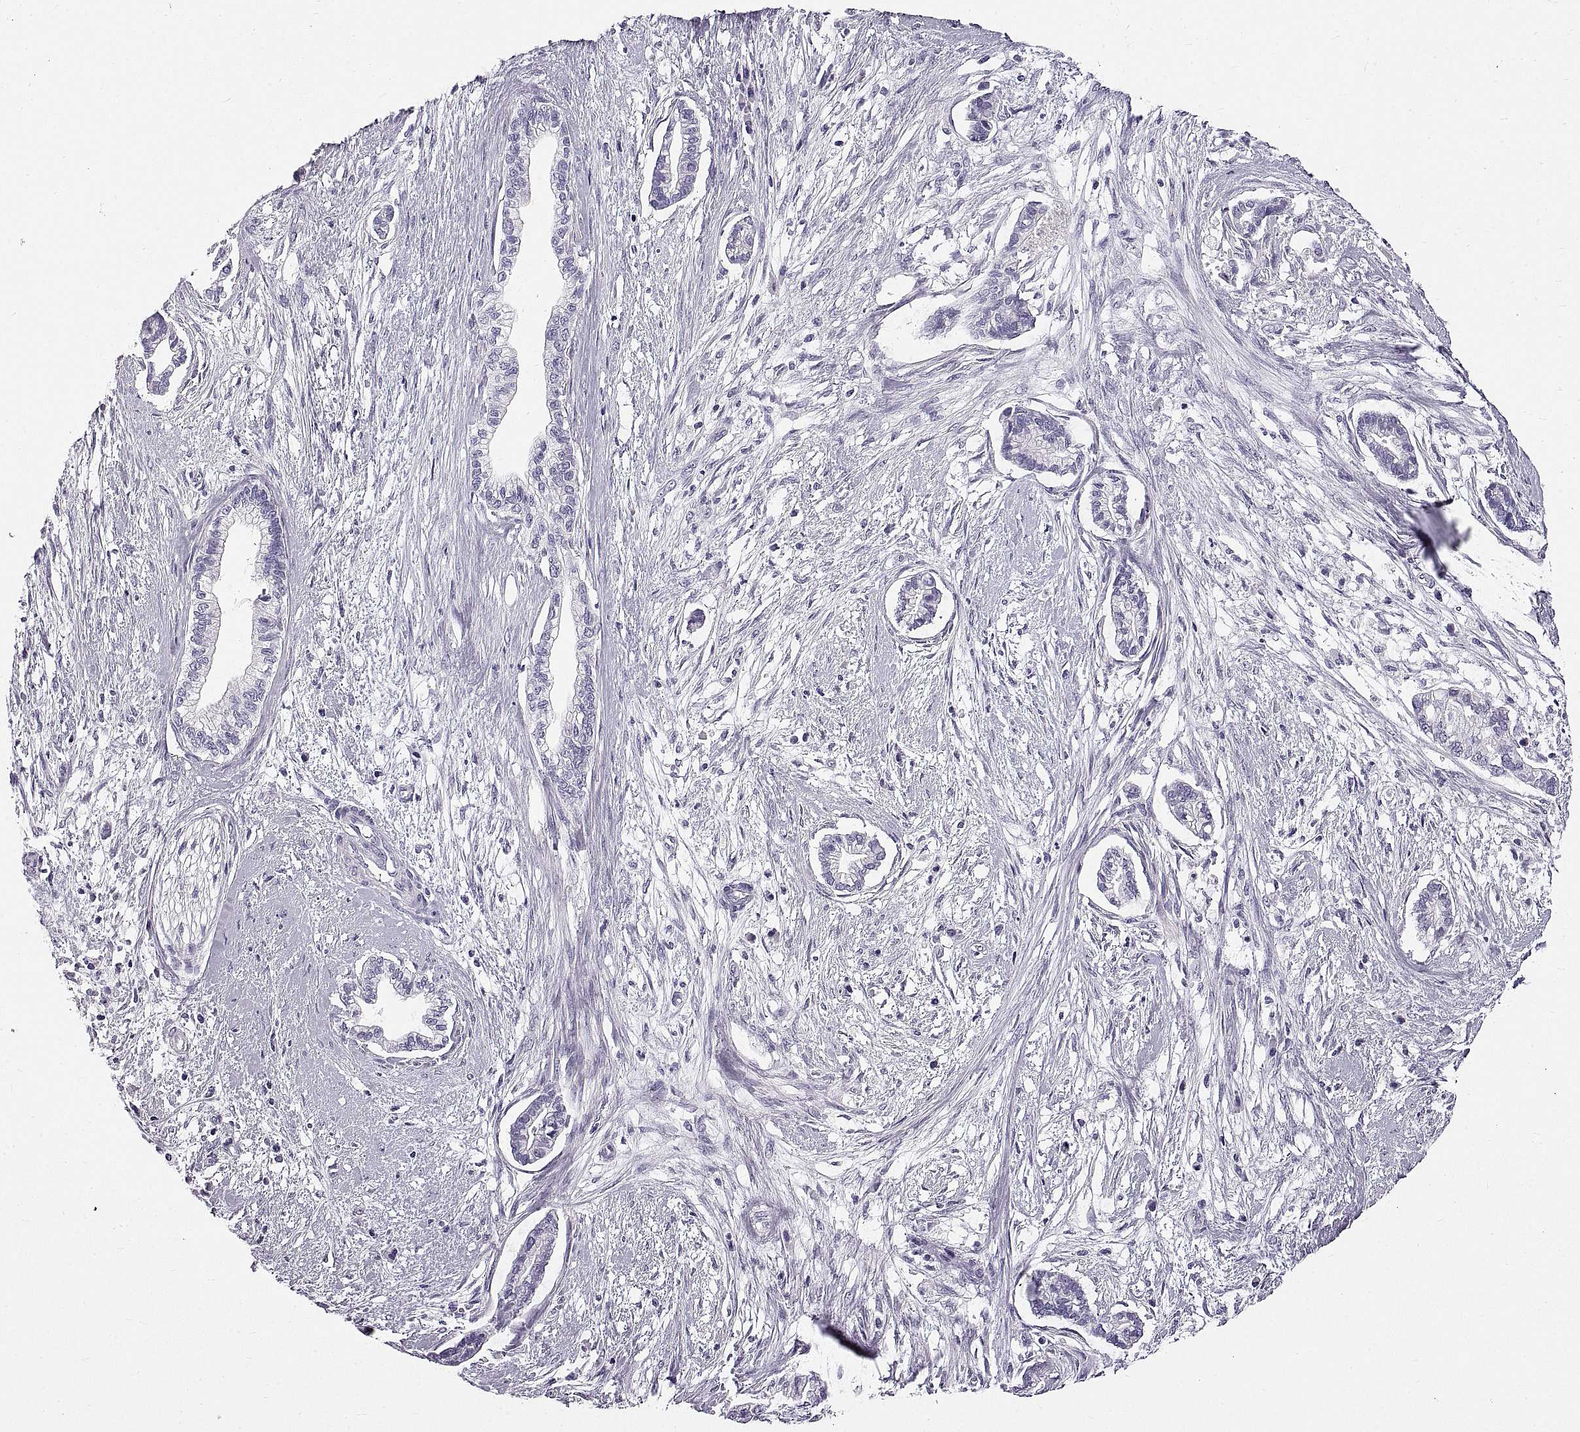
{"staining": {"intensity": "negative", "quantity": "none", "location": "none"}, "tissue": "cervical cancer", "cell_type": "Tumor cells", "image_type": "cancer", "snomed": [{"axis": "morphology", "description": "Adenocarcinoma, NOS"}, {"axis": "topography", "description": "Cervix"}], "caption": "Human cervical adenocarcinoma stained for a protein using IHC reveals no staining in tumor cells.", "gene": "WFDC8", "patient": {"sex": "female", "age": 62}}